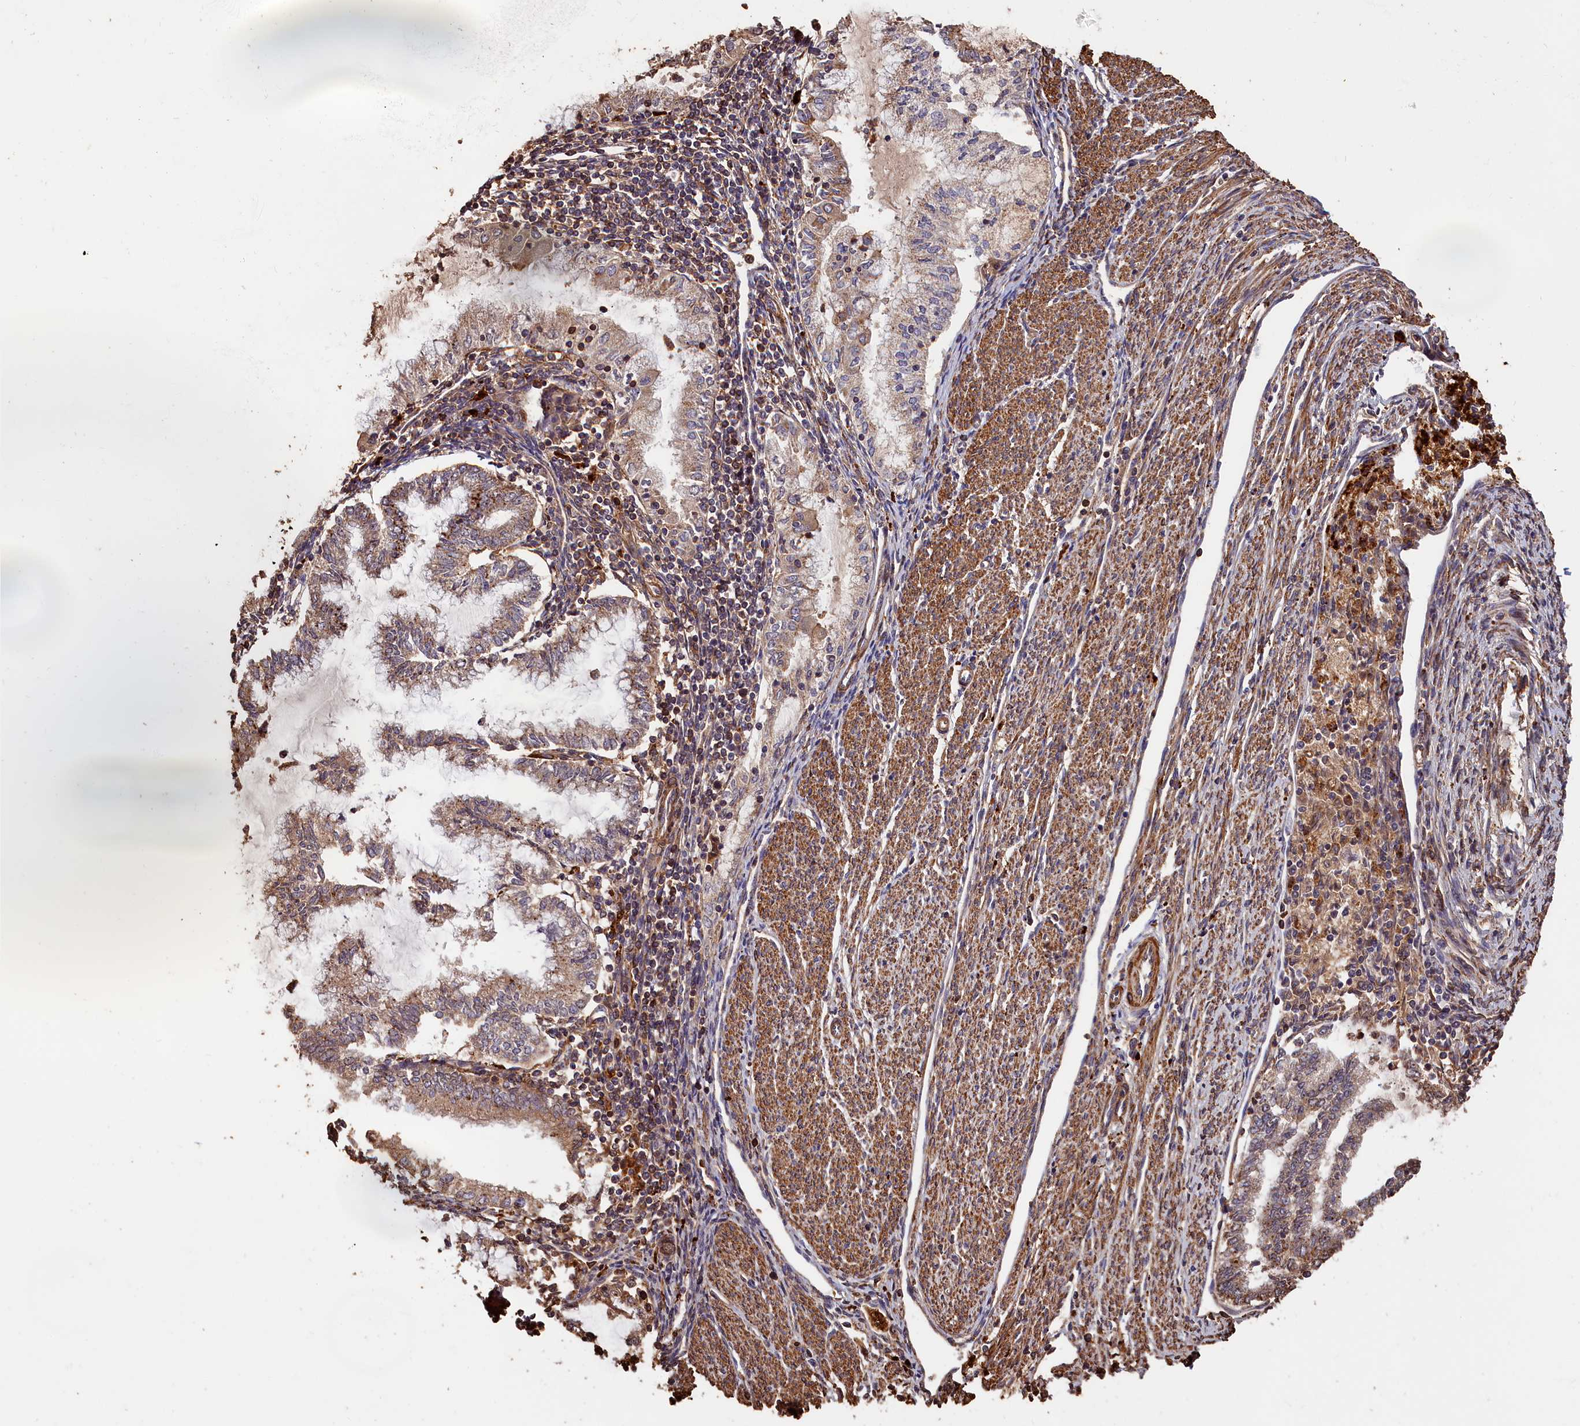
{"staining": {"intensity": "moderate", "quantity": "25%-75%", "location": "cytoplasmic/membranous"}, "tissue": "endometrial cancer", "cell_type": "Tumor cells", "image_type": "cancer", "snomed": [{"axis": "morphology", "description": "Adenocarcinoma, NOS"}, {"axis": "topography", "description": "Endometrium"}], "caption": "Immunohistochemical staining of endometrial cancer displays medium levels of moderate cytoplasmic/membranous expression in about 25%-75% of tumor cells.", "gene": "MMP15", "patient": {"sex": "female", "age": 79}}